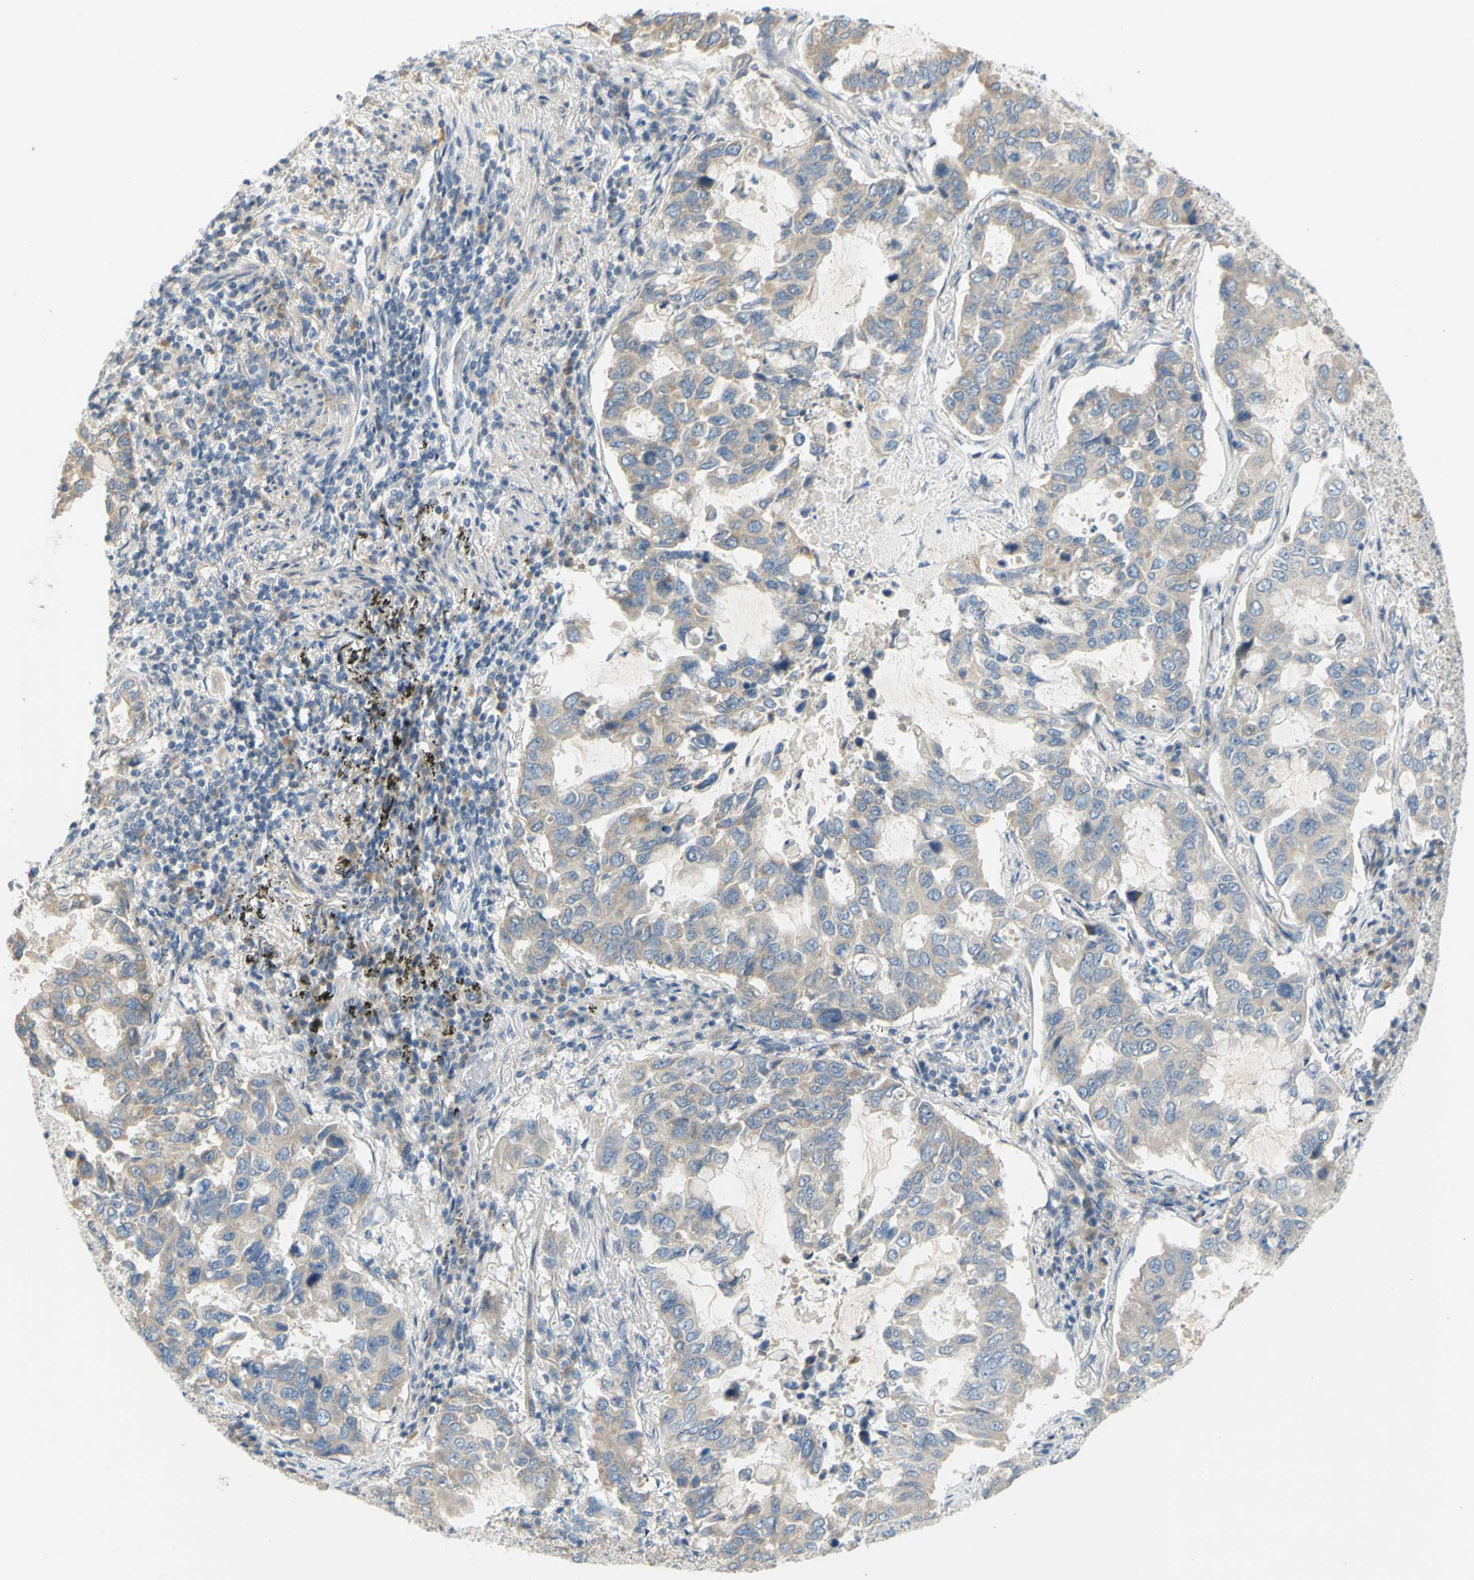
{"staining": {"intensity": "weak", "quantity": ">75%", "location": "cytoplasmic/membranous"}, "tissue": "lung cancer", "cell_type": "Tumor cells", "image_type": "cancer", "snomed": [{"axis": "morphology", "description": "Adenocarcinoma, NOS"}, {"axis": "topography", "description": "Lung"}], "caption": "DAB immunohistochemical staining of lung cancer displays weak cytoplasmic/membranous protein staining in approximately >75% of tumor cells.", "gene": "CCNB2", "patient": {"sex": "male", "age": 64}}